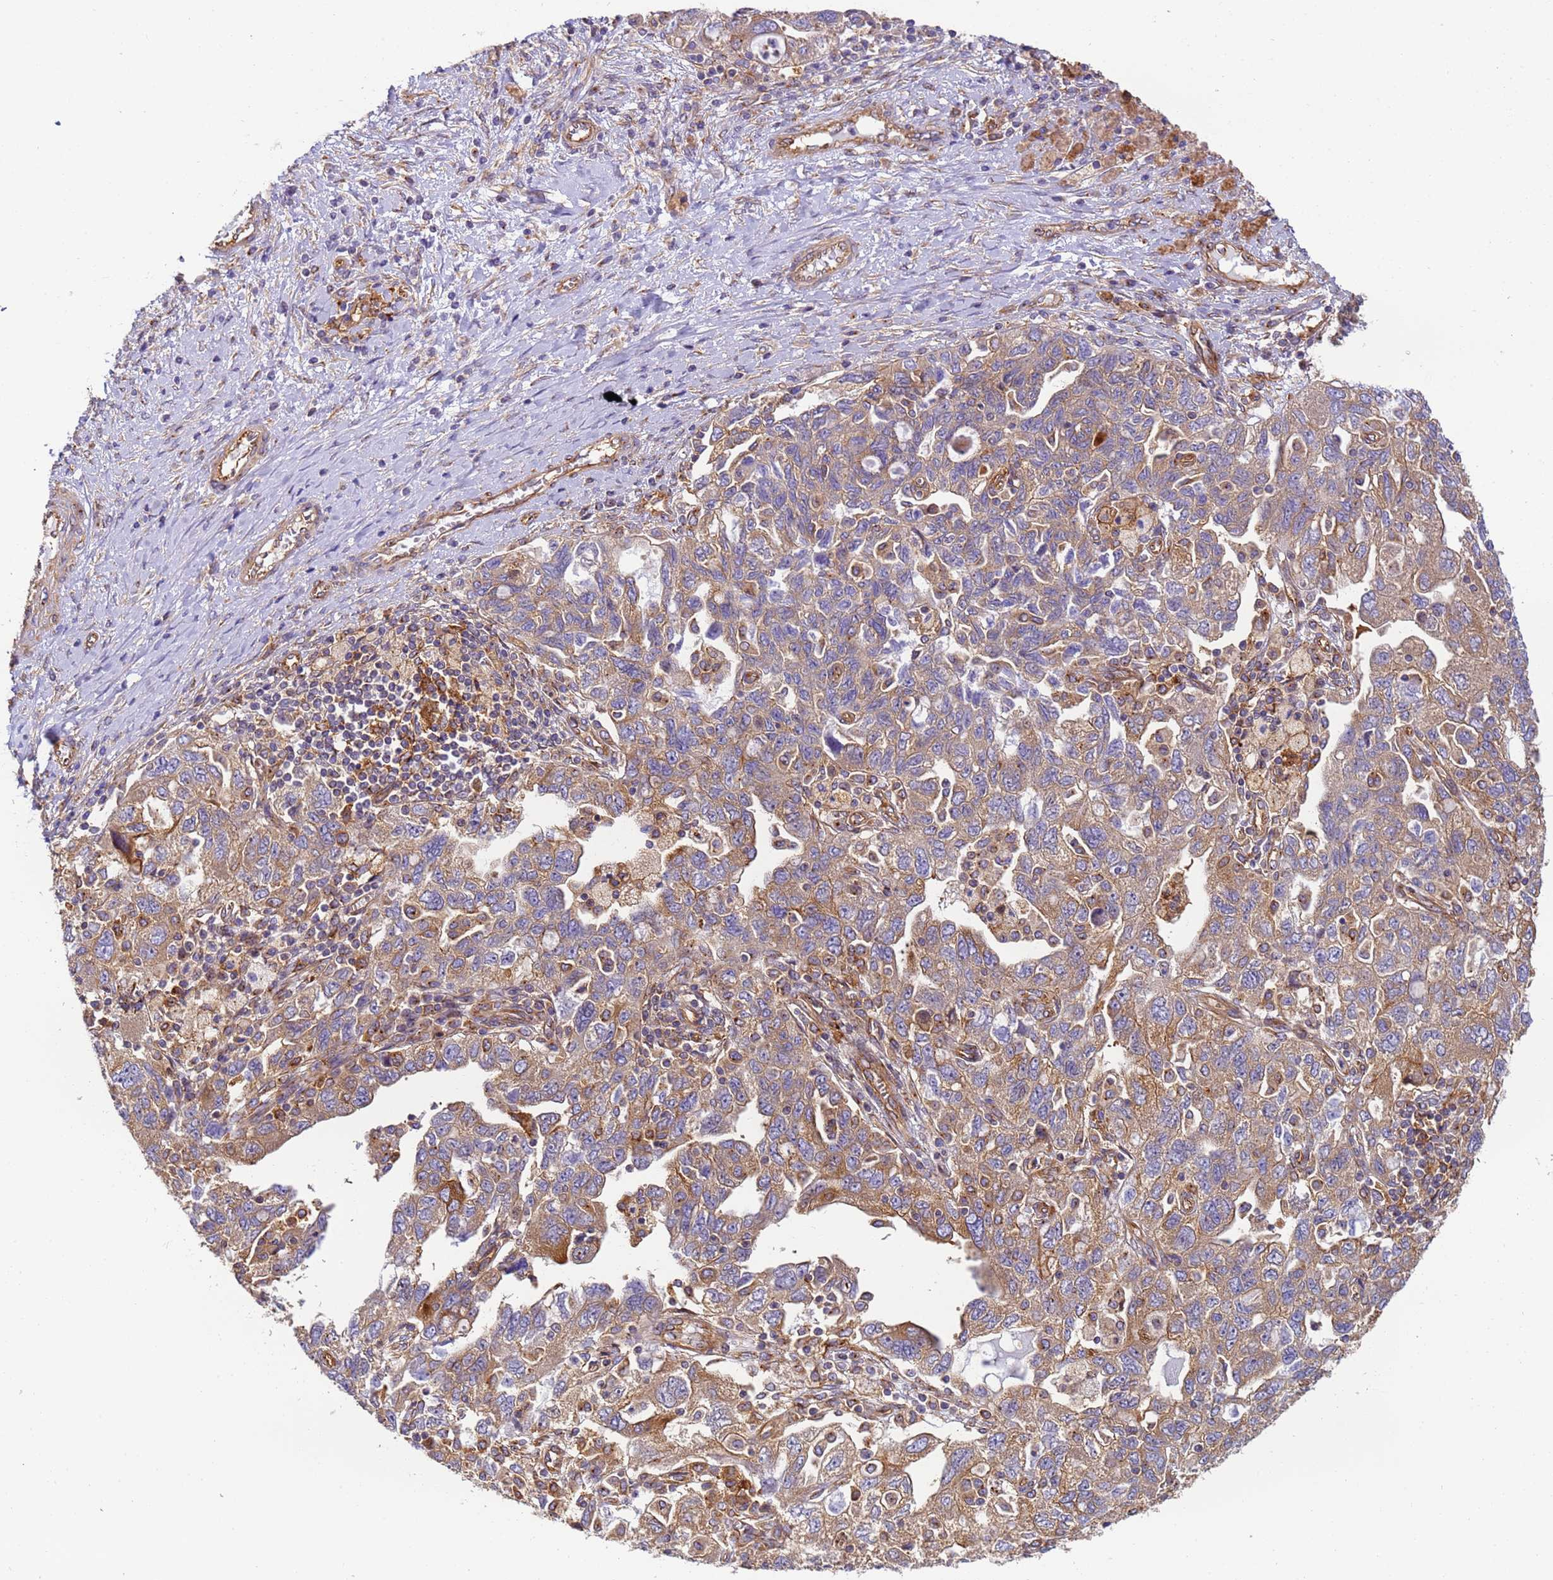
{"staining": {"intensity": "moderate", "quantity": "25%-75%", "location": "cytoplasmic/membranous"}, "tissue": "ovarian cancer", "cell_type": "Tumor cells", "image_type": "cancer", "snomed": [{"axis": "morphology", "description": "Carcinoma, NOS"}, {"axis": "morphology", "description": "Cystadenocarcinoma, serous, NOS"}, {"axis": "topography", "description": "Ovary"}], "caption": "A brown stain labels moderate cytoplasmic/membranous staining of a protein in human ovarian cancer tumor cells.", "gene": "DYNC1I2", "patient": {"sex": "female", "age": 69}}